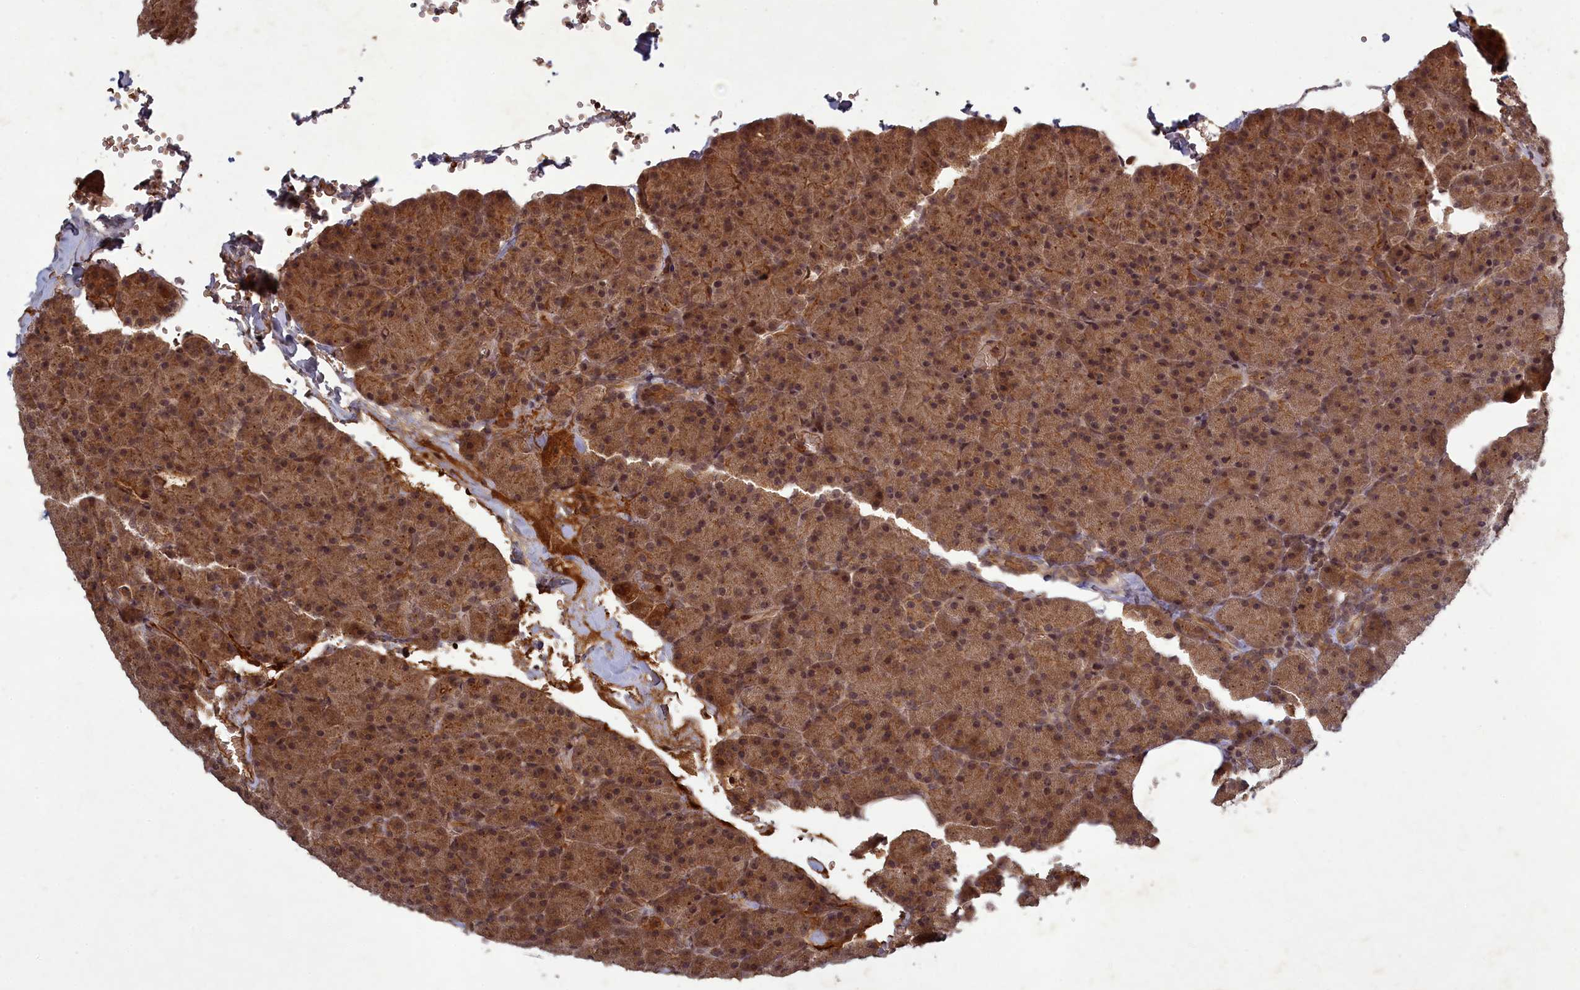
{"staining": {"intensity": "moderate", "quantity": ">75%", "location": "cytoplasmic/membranous,nuclear"}, "tissue": "pancreas", "cell_type": "Exocrine glandular cells", "image_type": "normal", "snomed": [{"axis": "morphology", "description": "Normal tissue, NOS"}, {"axis": "morphology", "description": "Carcinoid, malignant, NOS"}, {"axis": "topography", "description": "Pancreas"}], "caption": "The immunohistochemical stain highlights moderate cytoplasmic/membranous,nuclear positivity in exocrine glandular cells of normal pancreas. The protein is stained brown, and the nuclei are stained in blue (DAB (3,3'-diaminobenzidine) IHC with brightfield microscopy, high magnification).", "gene": "SRMS", "patient": {"sex": "female", "age": 35}}